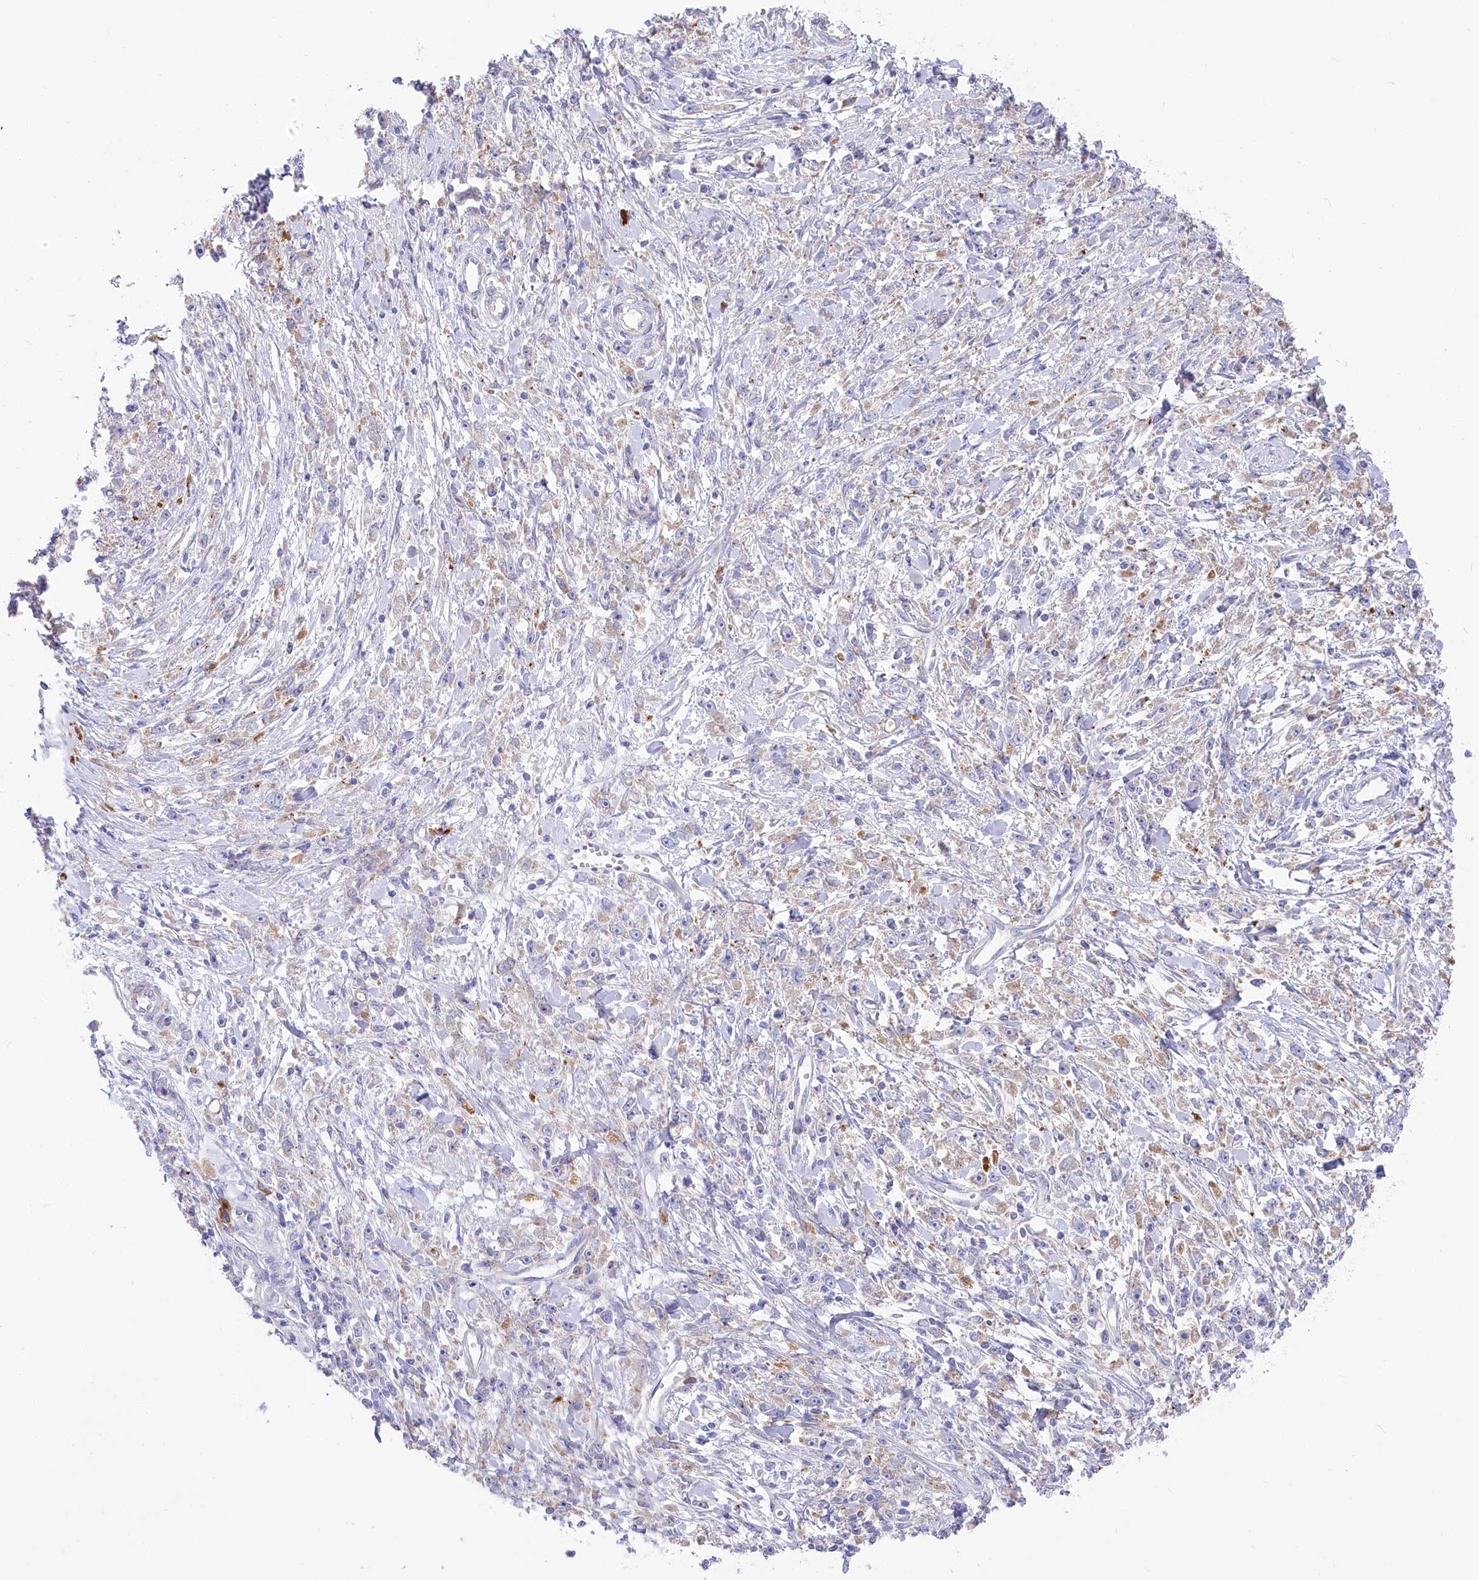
{"staining": {"intensity": "negative", "quantity": "none", "location": "none"}, "tissue": "stomach cancer", "cell_type": "Tumor cells", "image_type": "cancer", "snomed": [{"axis": "morphology", "description": "Adenocarcinoma, NOS"}, {"axis": "topography", "description": "Stomach"}], "caption": "Immunohistochemical staining of human stomach cancer (adenocarcinoma) reveals no significant expression in tumor cells.", "gene": "POGLUT1", "patient": {"sex": "female", "age": 59}}